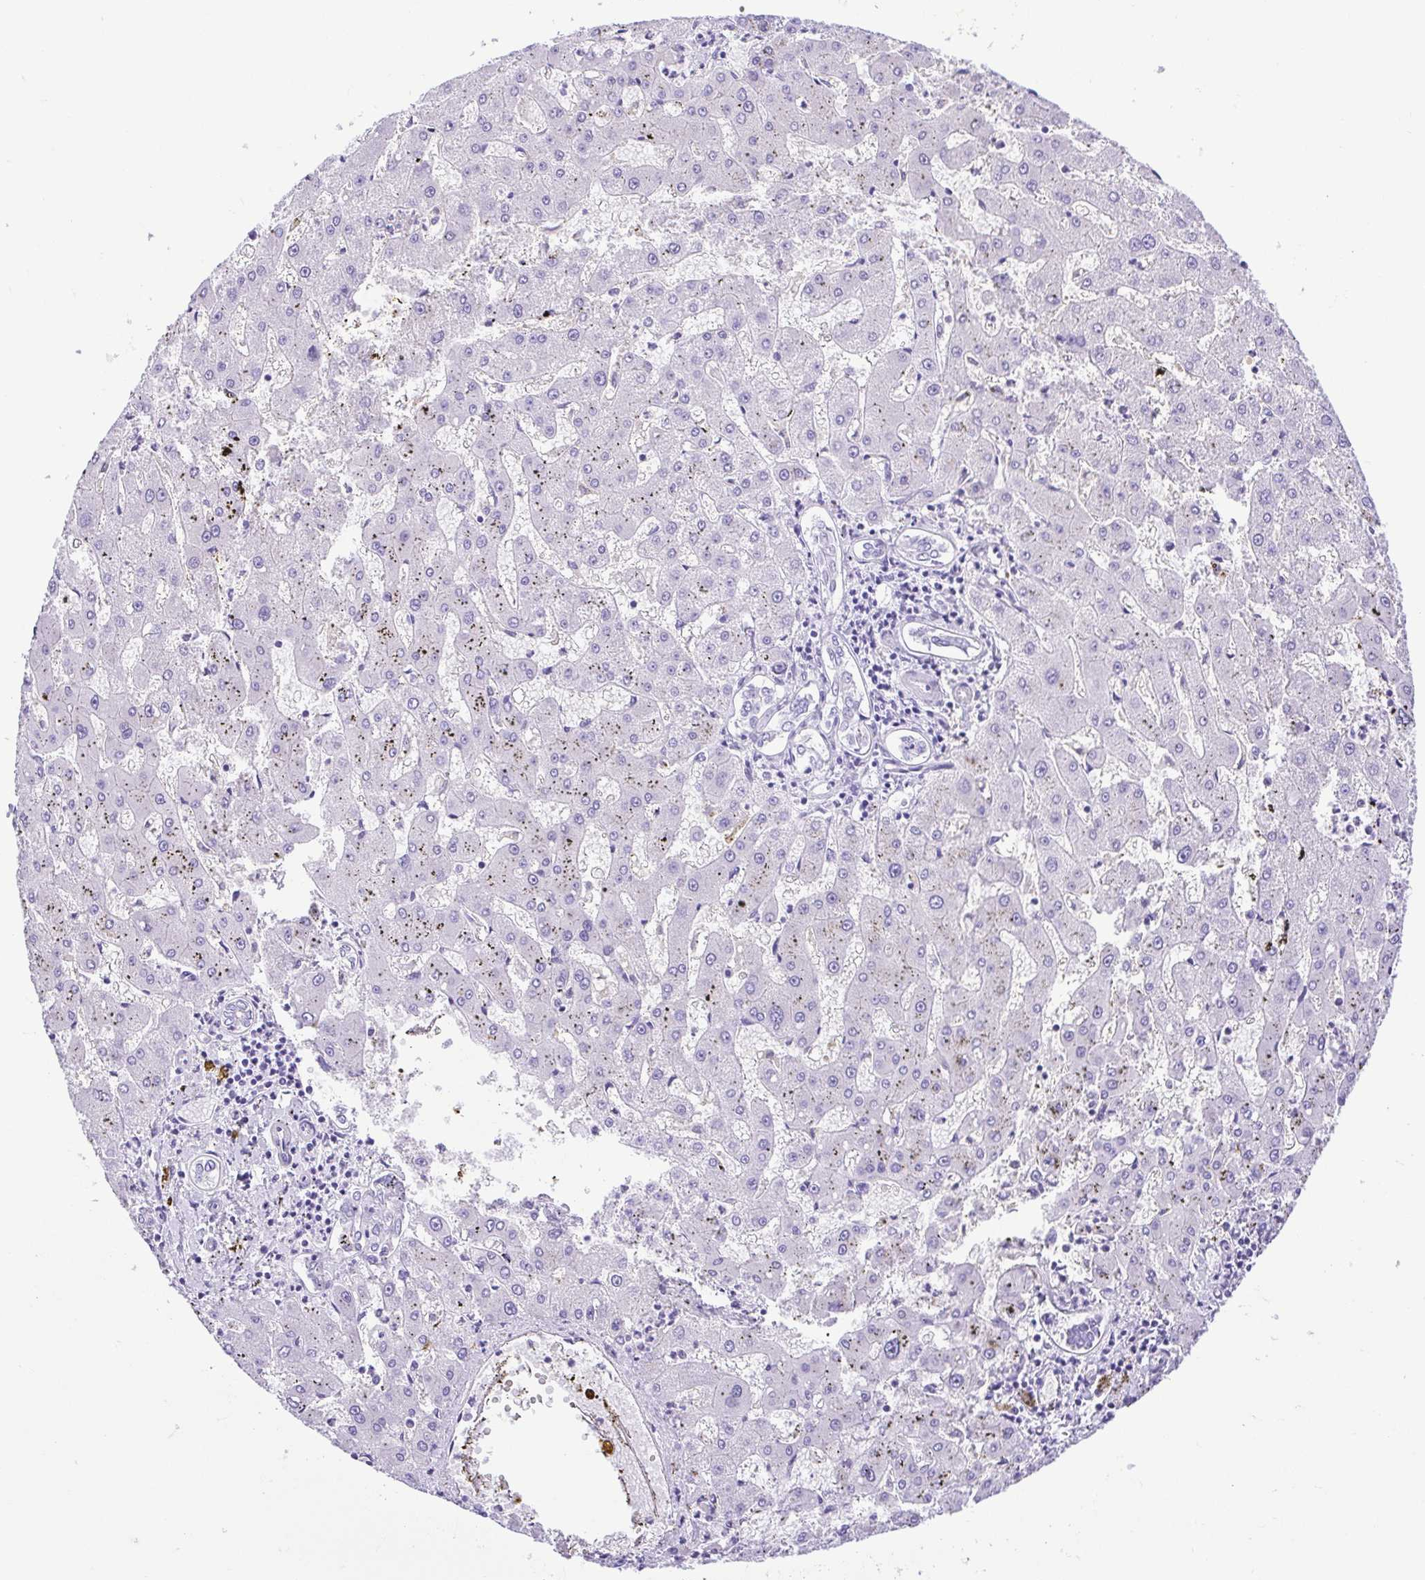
{"staining": {"intensity": "negative", "quantity": "none", "location": "none"}, "tissue": "liver cancer", "cell_type": "Tumor cells", "image_type": "cancer", "snomed": [{"axis": "morphology", "description": "Carcinoma, Hepatocellular, NOS"}, {"axis": "topography", "description": "Liver"}], "caption": "Tumor cells show no significant protein positivity in liver hepatocellular carcinoma.", "gene": "CDSN", "patient": {"sex": "male", "age": 67}}